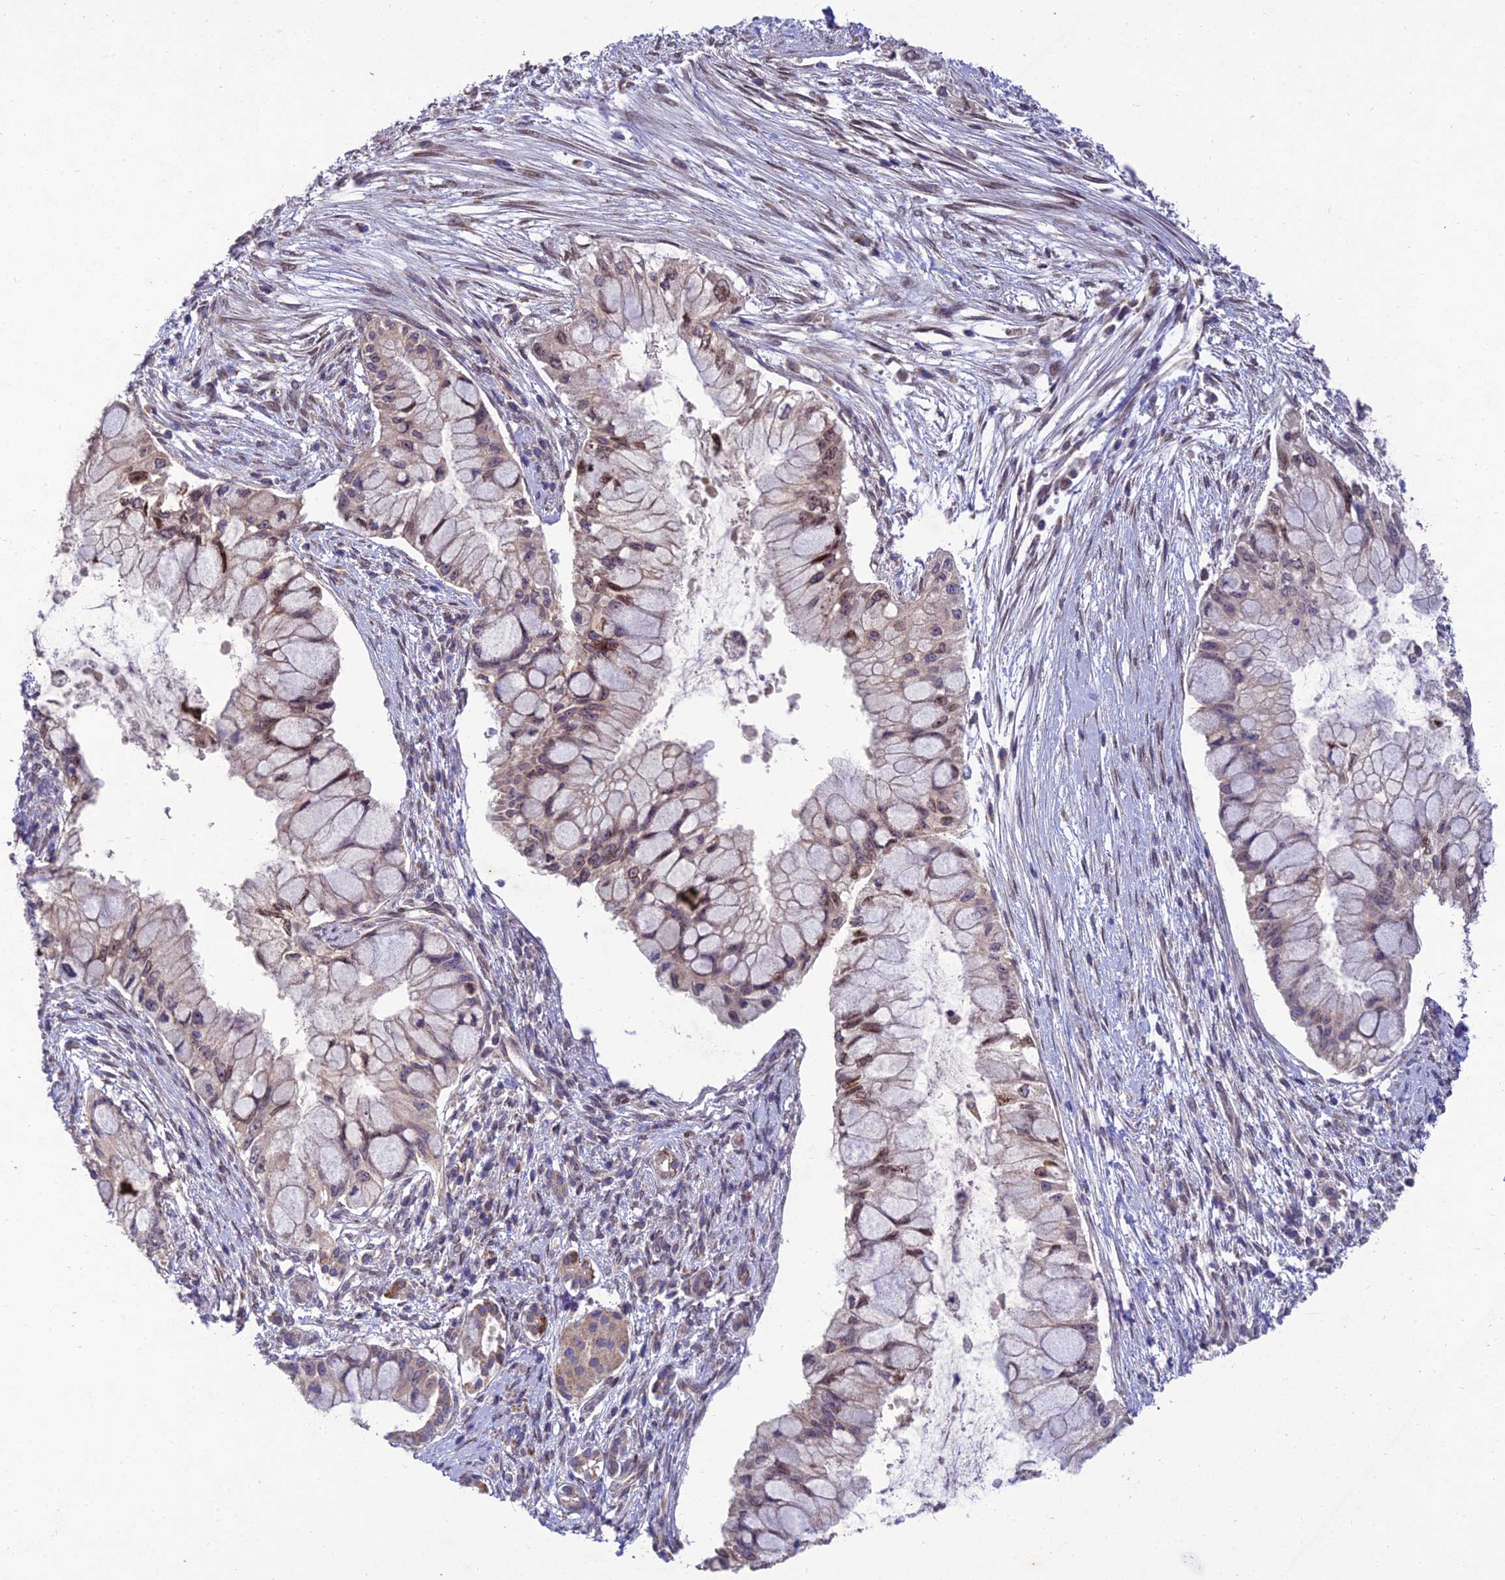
{"staining": {"intensity": "weak", "quantity": "25%-75%", "location": "cytoplasmic/membranous,nuclear"}, "tissue": "pancreatic cancer", "cell_type": "Tumor cells", "image_type": "cancer", "snomed": [{"axis": "morphology", "description": "Adenocarcinoma, NOS"}, {"axis": "topography", "description": "Pancreas"}], "caption": "Tumor cells display low levels of weak cytoplasmic/membranous and nuclear positivity in about 25%-75% of cells in human pancreatic cancer.", "gene": "MGAT2", "patient": {"sex": "male", "age": 48}}